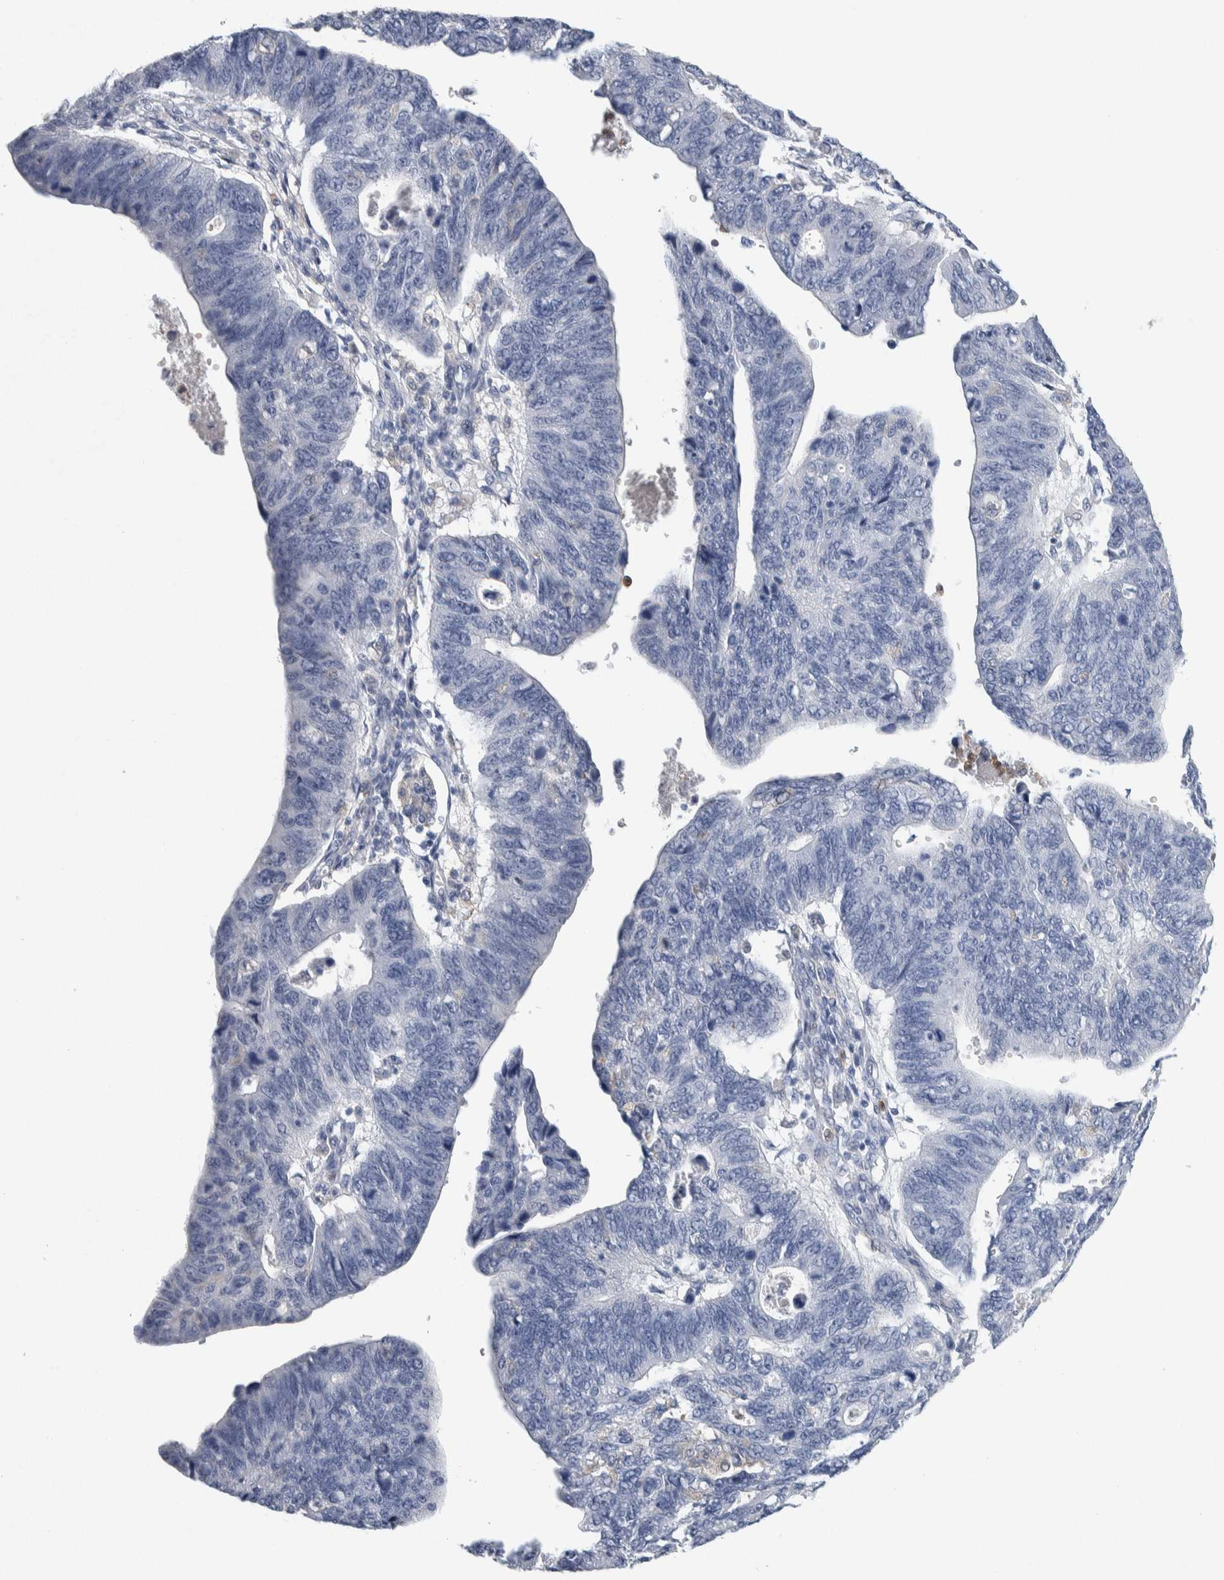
{"staining": {"intensity": "negative", "quantity": "none", "location": "none"}, "tissue": "stomach cancer", "cell_type": "Tumor cells", "image_type": "cancer", "snomed": [{"axis": "morphology", "description": "Adenocarcinoma, NOS"}, {"axis": "topography", "description": "Stomach"}], "caption": "Immunohistochemical staining of stomach cancer displays no significant staining in tumor cells. (Stains: DAB (3,3'-diaminobenzidine) immunohistochemistry with hematoxylin counter stain, Microscopy: brightfield microscopy at high magnification).", "gene": "NCF2", "patient": {"sex": "male", "age": 59}}